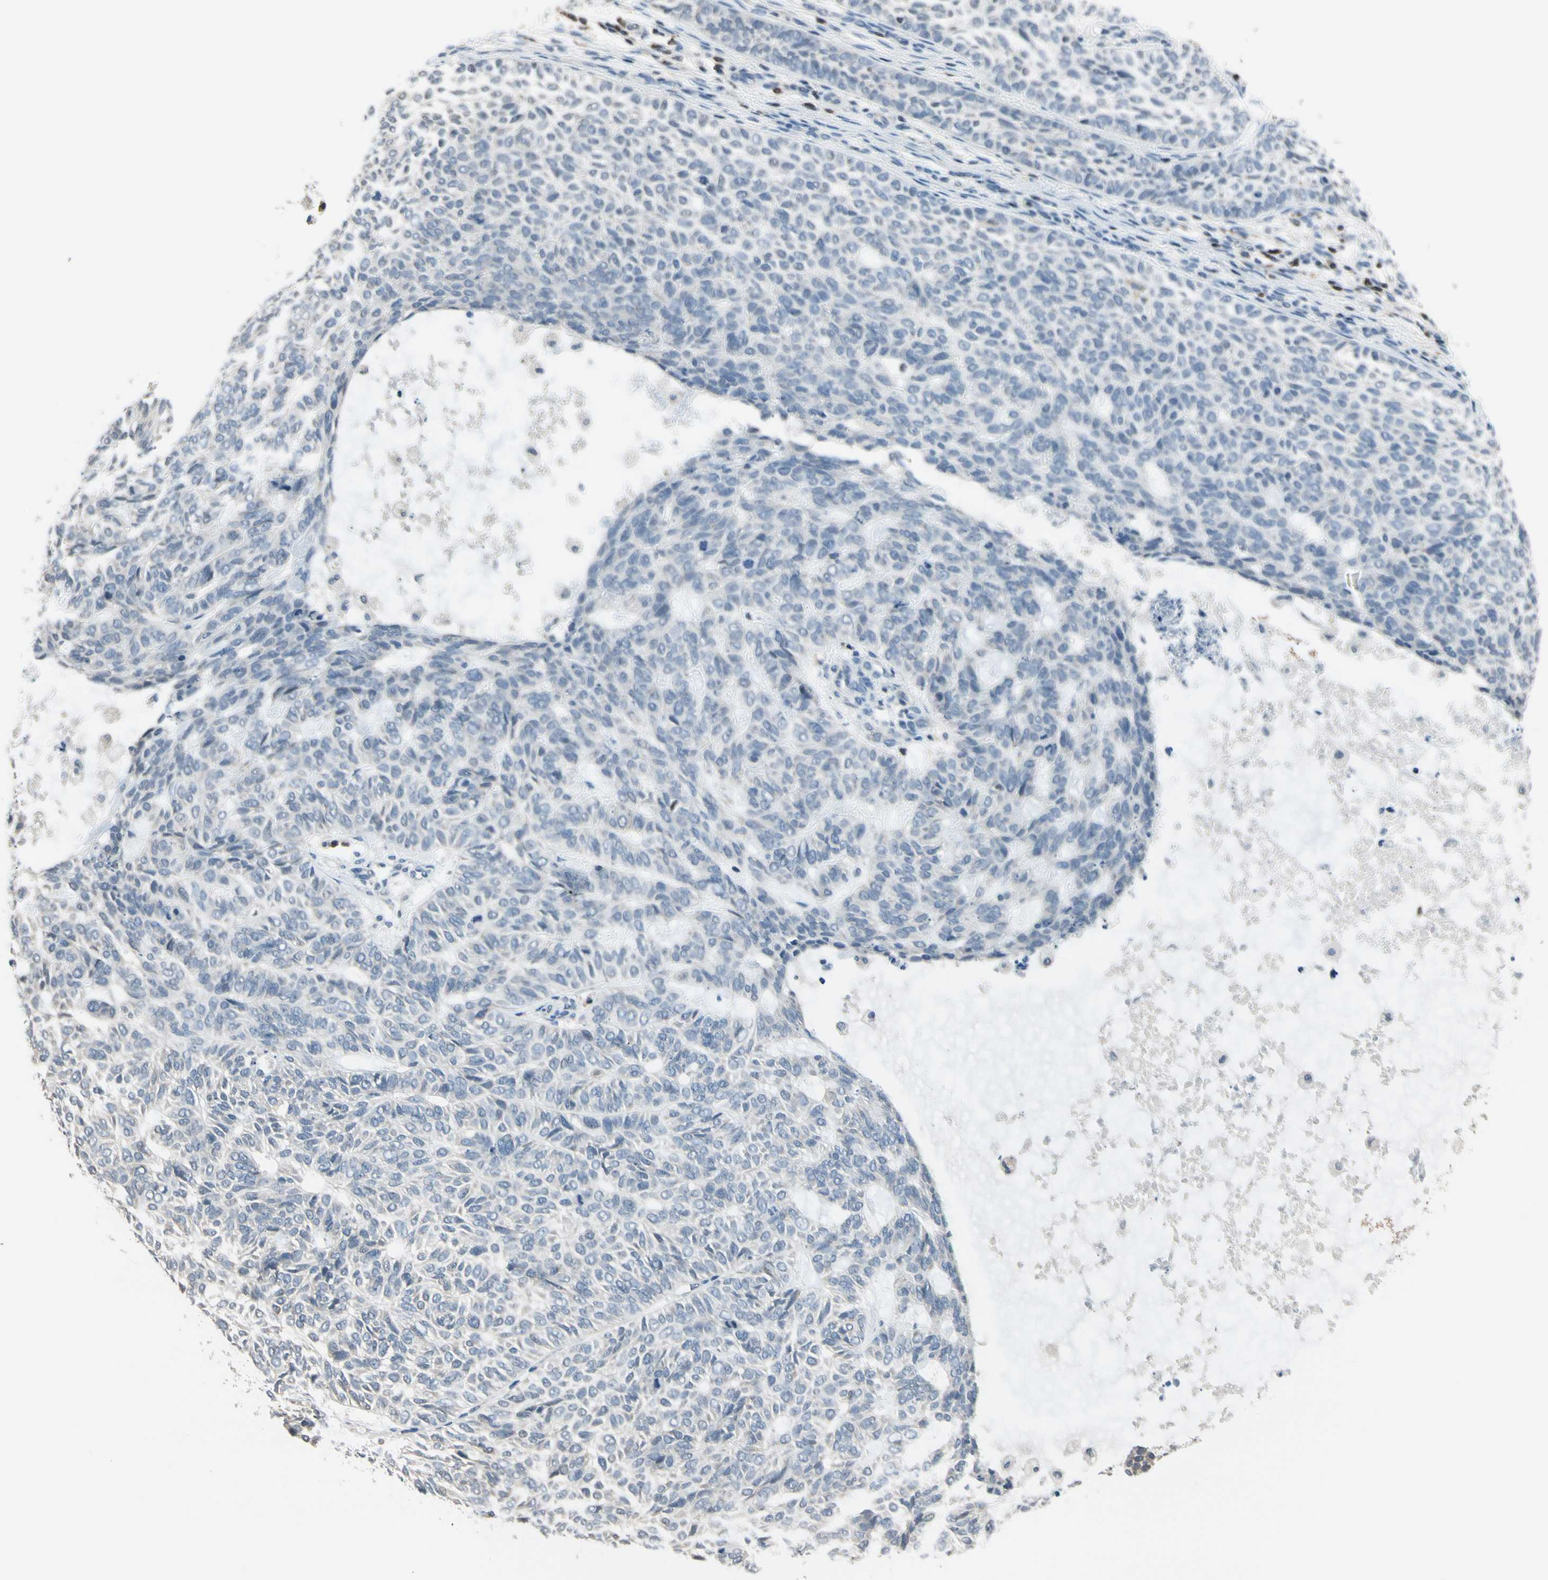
{"staining": {"intensity": "negative", "quantity": "none", "location": "none"}, "tissue": "skin cancer", "cell_type": "Tumor cells", "image_type": "cancer", "snomed": [{"axis": "morphology", "description": "Basal cell carcinoma"}, {"axis": "topography", "description": "Skin"}], "caption": "Immunohistochemistry of human skin cancer (basal cell carcinoma) exhibits no staining in tumor cells.", "gene": "NFATC2", "patient": {"sex": "male", "age": 87}}